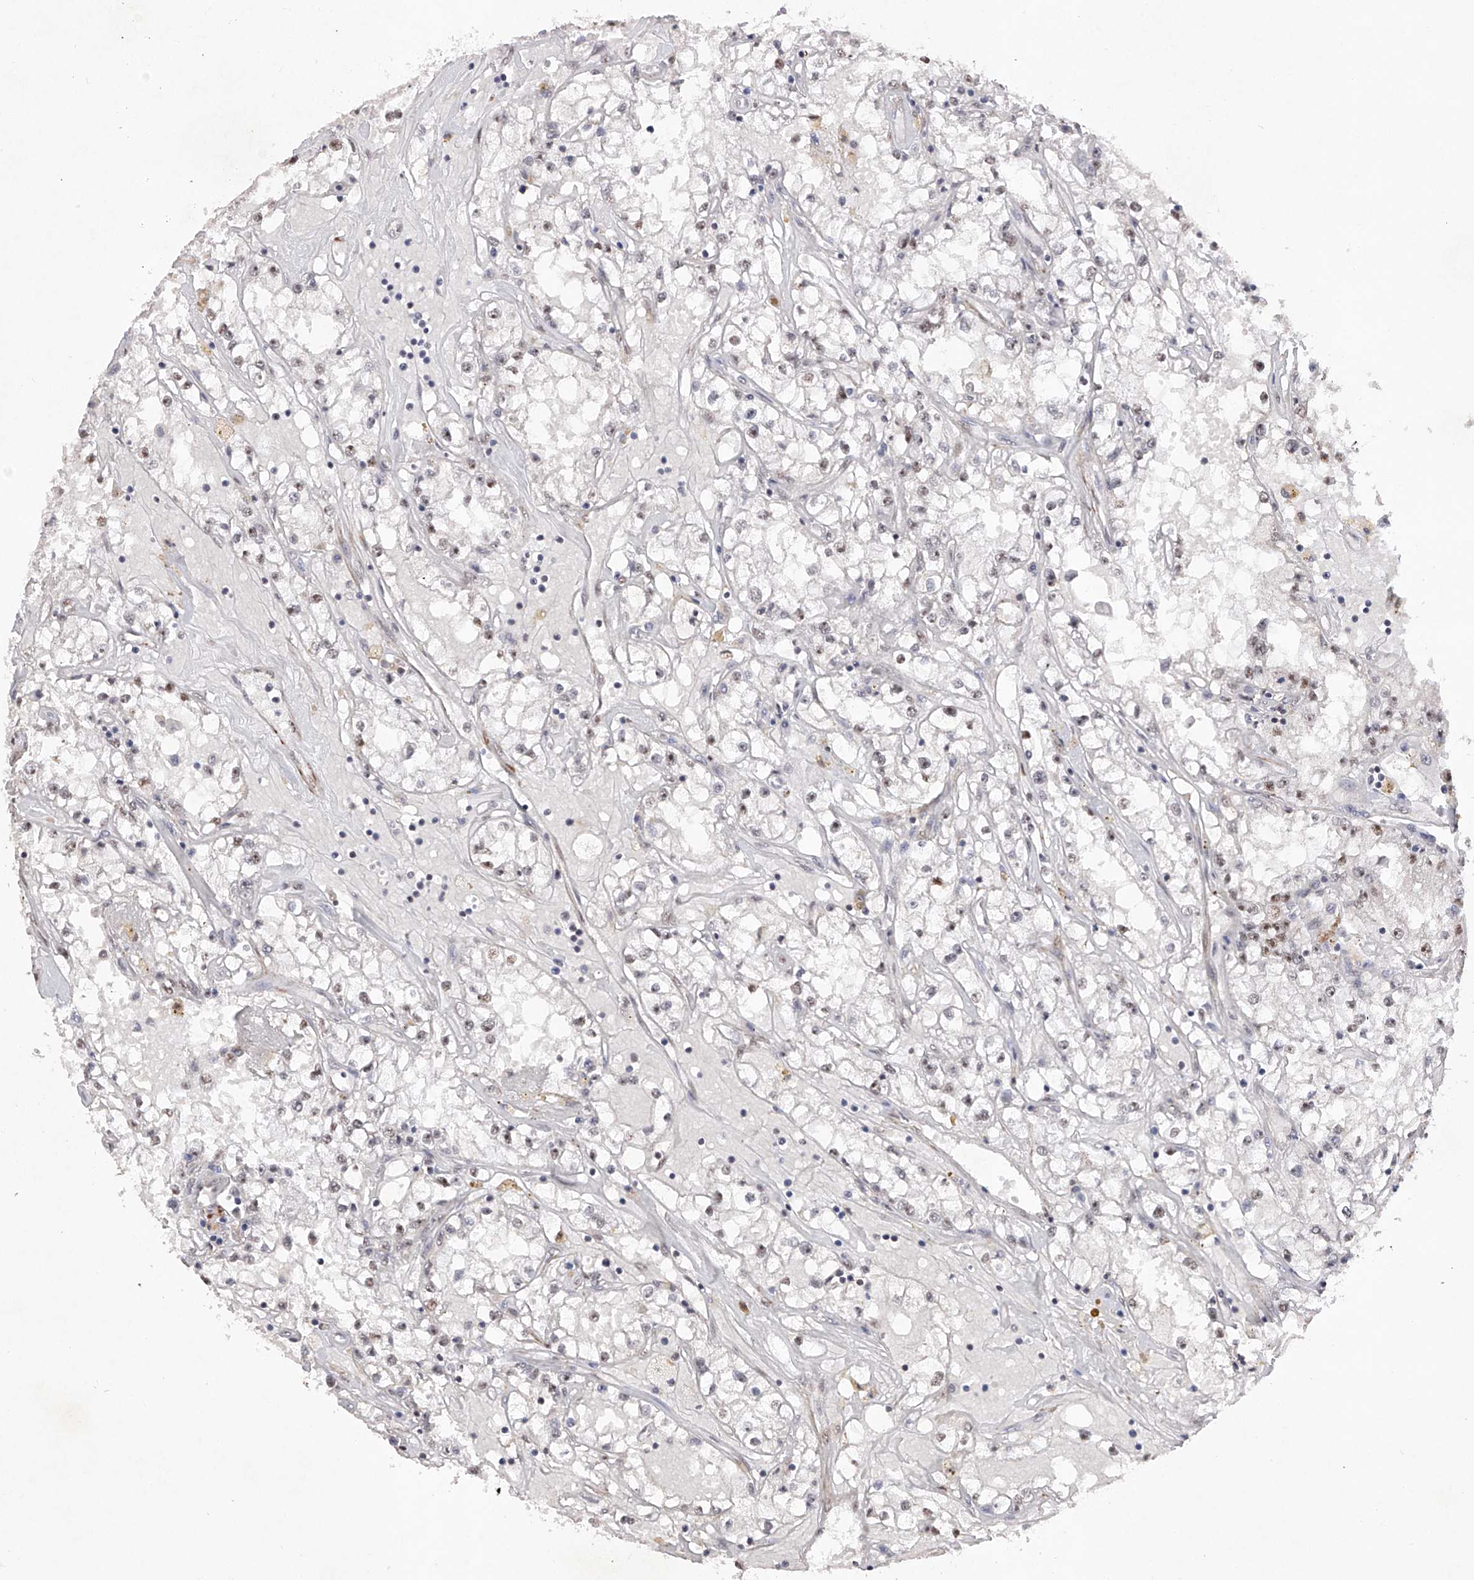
{"staining": {"intensity": "negative", "quantity": "none", "location": "none"}, "tissue": "renal cancer", "cell_type": "Tumor cells", "image_type": "cancer", "snomed": [{"axis": "morphology", "description": "Adenocarcinoma, NOS"}, {"axis": "topography", "description": "Kidney"}], "caption": "The immunohistochemistry (IHC) photomicrograph has no significant positivity in tumor cells of renal cancer tissue.", "gene": "NFATC4", "patient": {"sex": "male", "age": 56}}